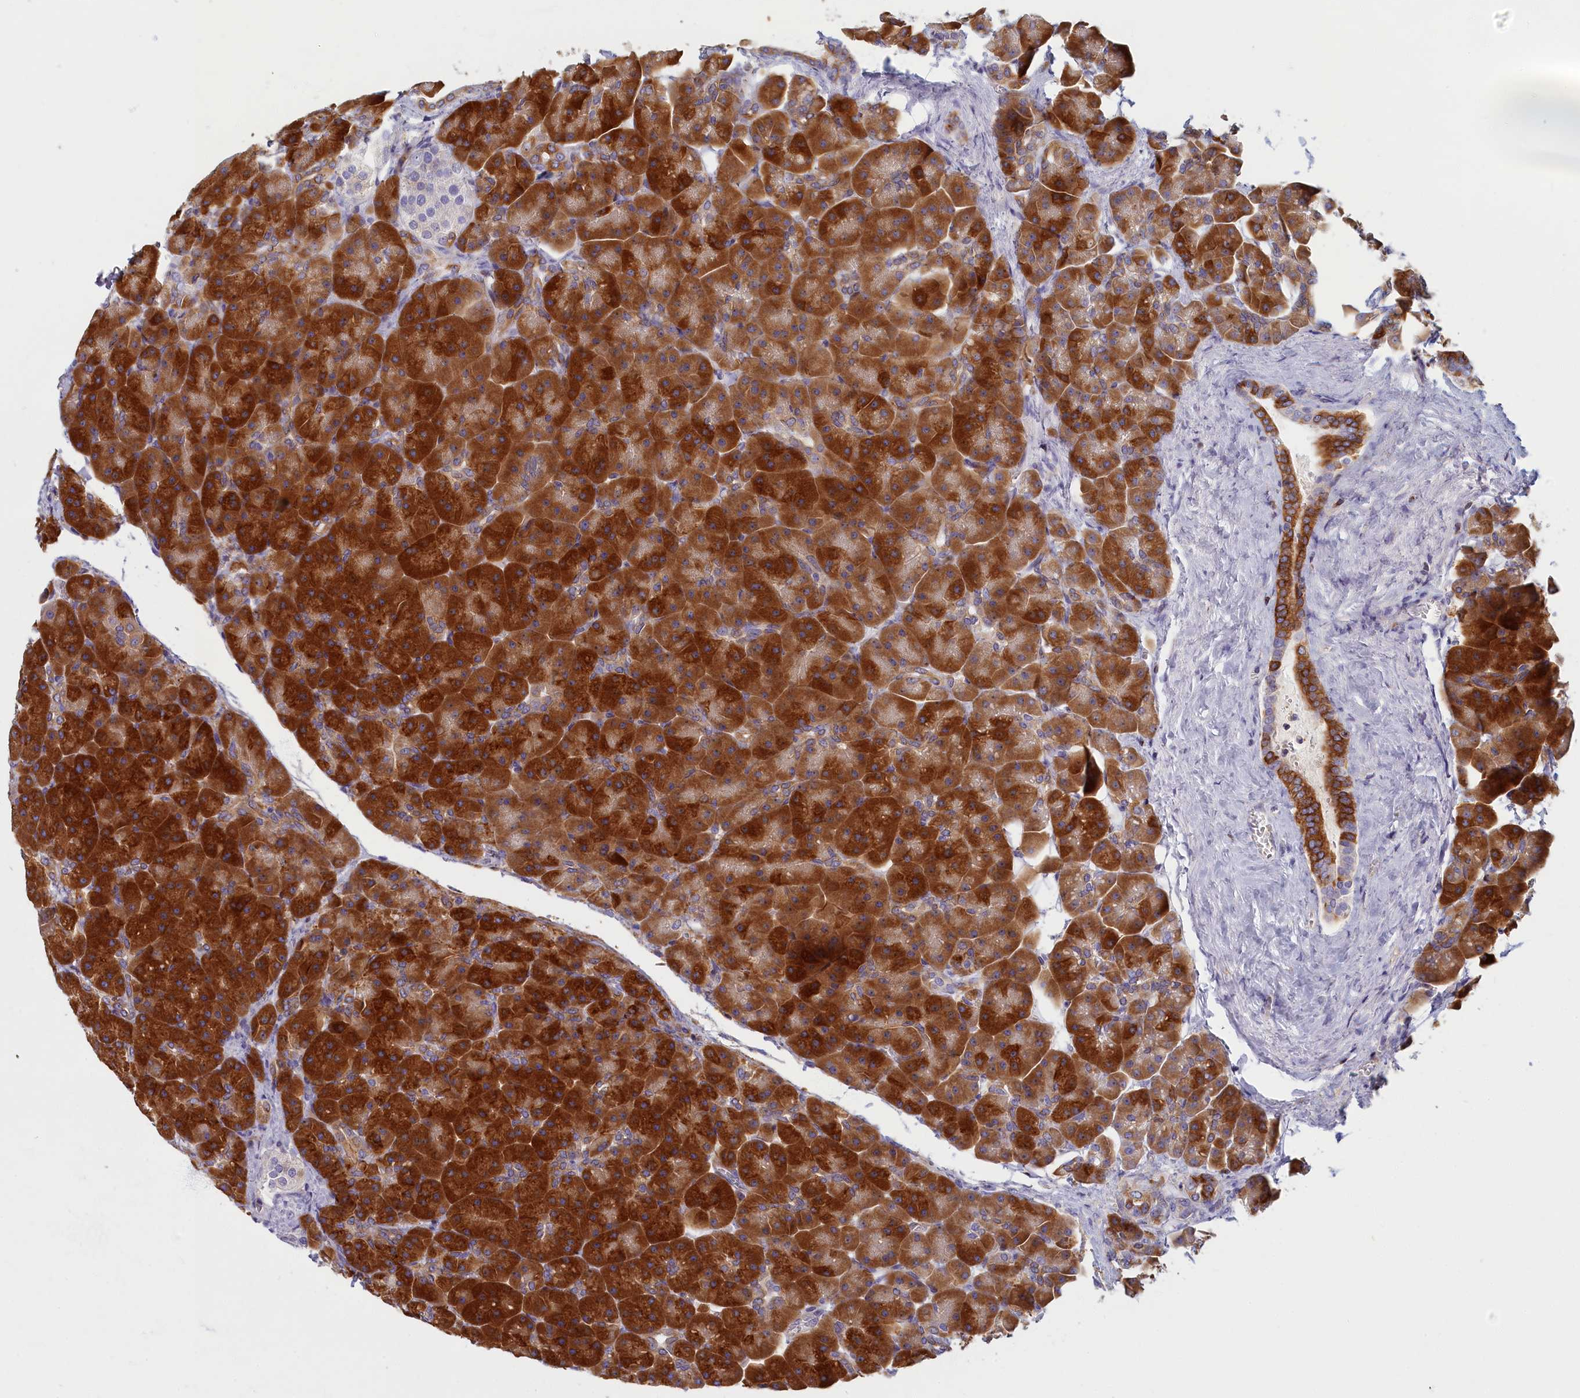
{"staining": {"intensity": "strong", "quantity": ">75%", "location": "cytoplasmic/membranous"}, "tissue": "pancreas", "cell_type": "Exocrine glandular cells", "image_type": "normal", "snomed": [{"axis": "morphology", "description": "Normal tissue, NOS"}, {"axis": "topography", "description": "Pancreas"}], "caption": "The immunohistochemical stain highlights strong cytoplasmic/membranous expression in exocrine glandular cells of benign pancreas.", "gene": "NOL10", "patient": {"sex": "male", "age": 66}}